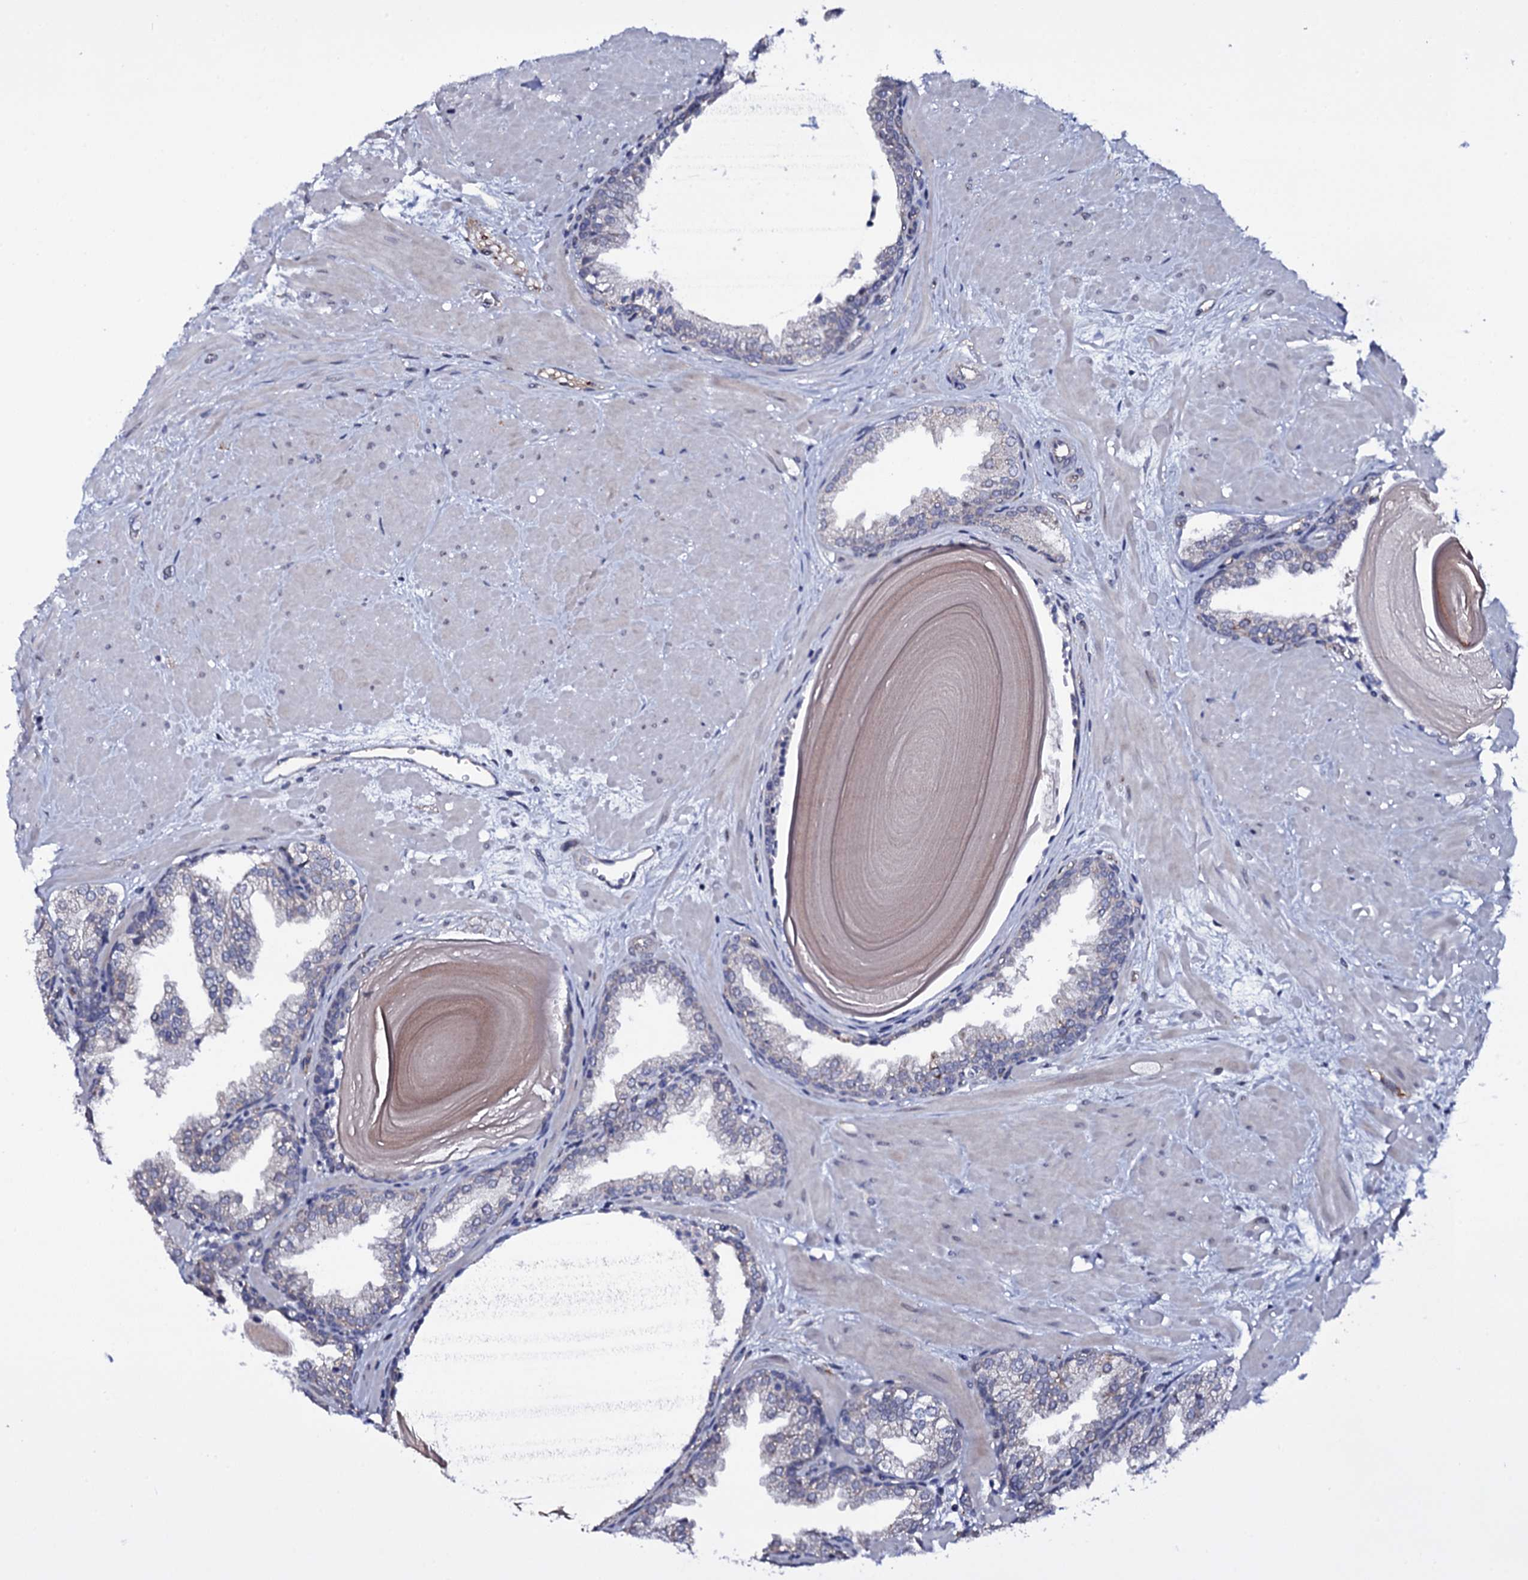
{"staining": {"intensity": "negative", "quantity": "none", "location": "none"}, "tissue": "prostate", "cell_type": "Glandular cells", "image_type": "normal", "snomed": [{"axis": "morphology", "description": "Normal tissue, NOS"}, {"axis": "topography", "description": "Prostate"}], "caption": "High power microscopy photomicrograph of an immunohistochemistry micrograph of unremarkable prostate, revealing no significant staining in glandular cells.", "gene": "GAREM1", "patient": {"sex": "male", "age": 48}}